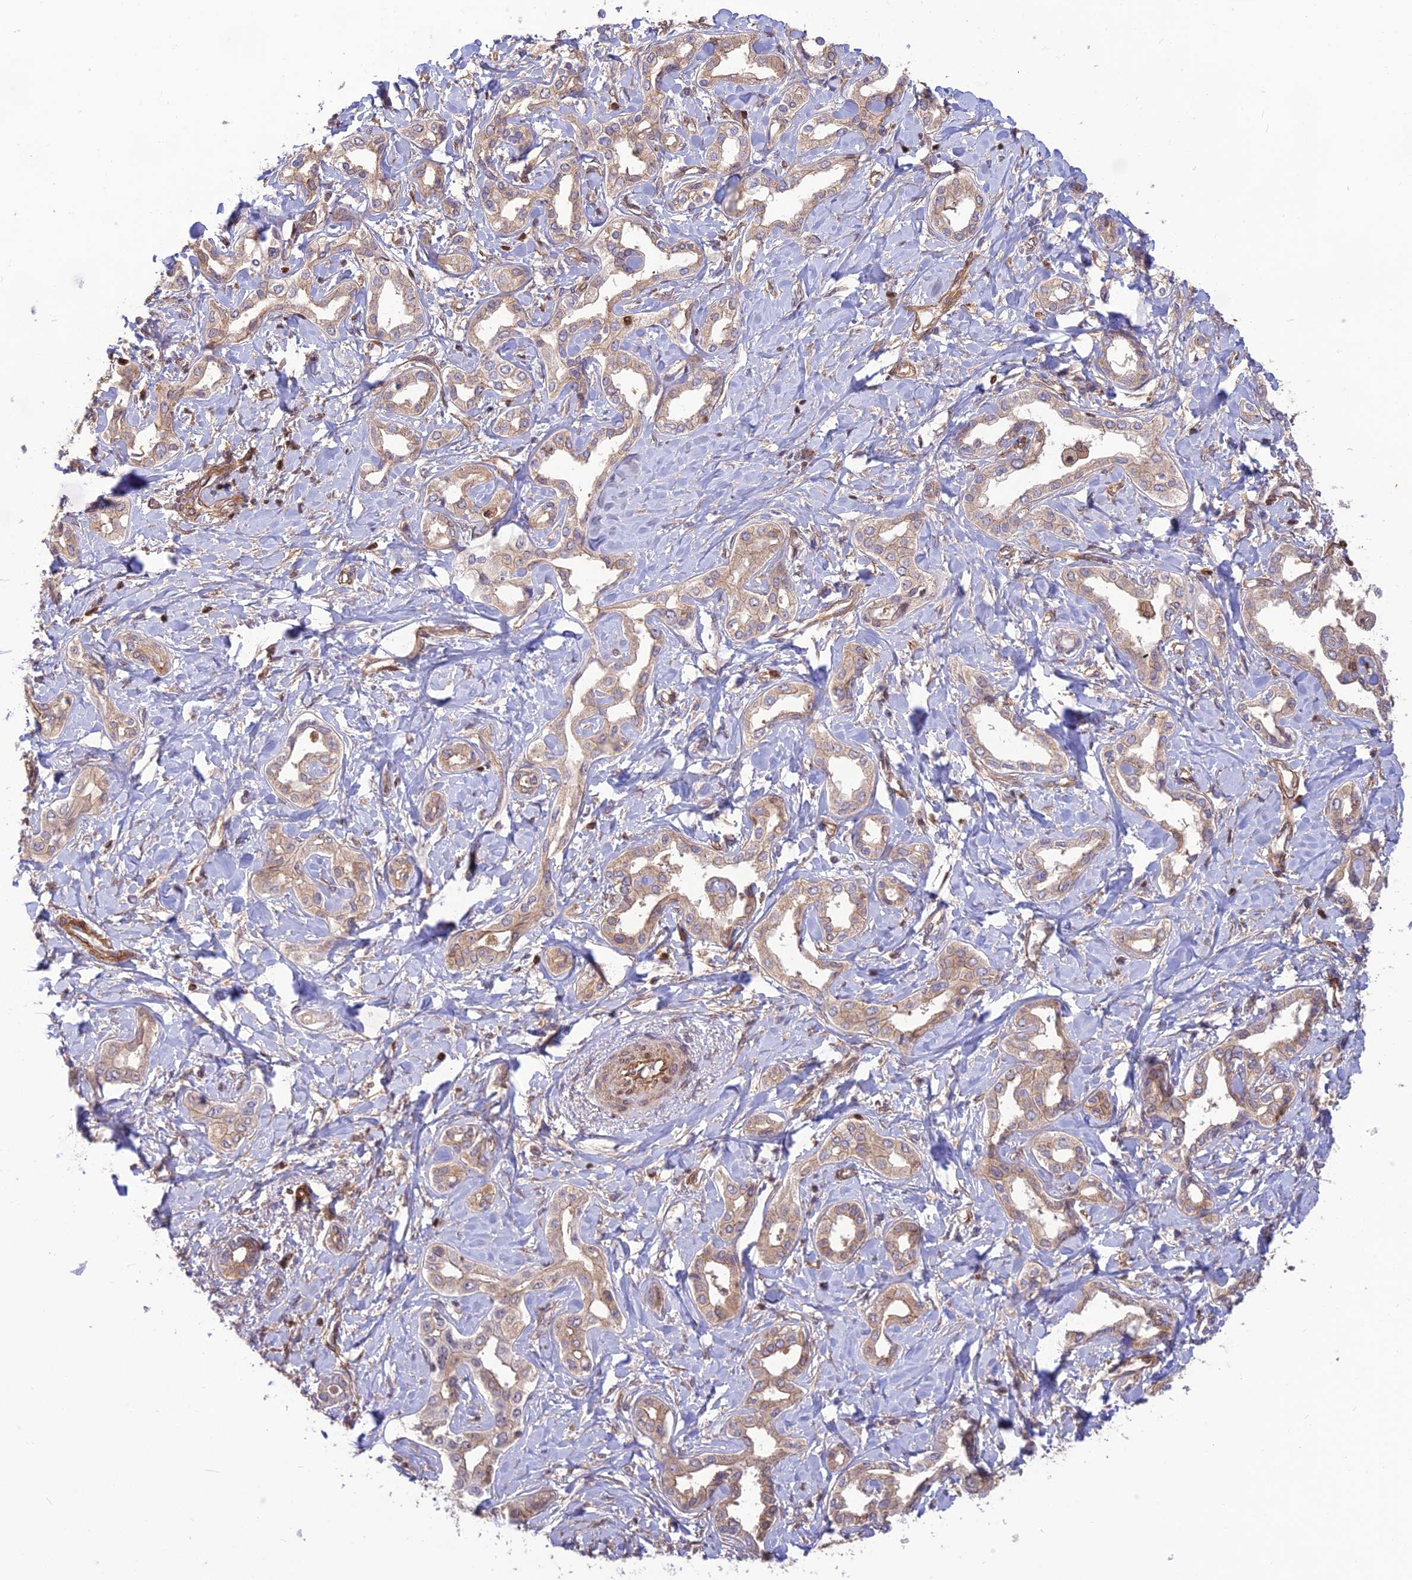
{"staining": {"intensity": "weak", "quantity": "25%-75%", "location": "cytoplasmic/membranous"}, "tissue": "liver cancer", "cell_type": "Tumor cells", "image_type": "cancer", "snomed": [{"axis": "morphology", "description": "Cholangiocarcinoma"}, {"axis": "topography", "description": "Liver"}], "caption": "Immunohistochemistry of liver cholangiocarcinoma reveals low levels of weak cytoplasmic/membranous staining in about 25%-75% of tumor cells.", "gene": "HPSE2", "patient": {"sex": "female", "age": 77}}